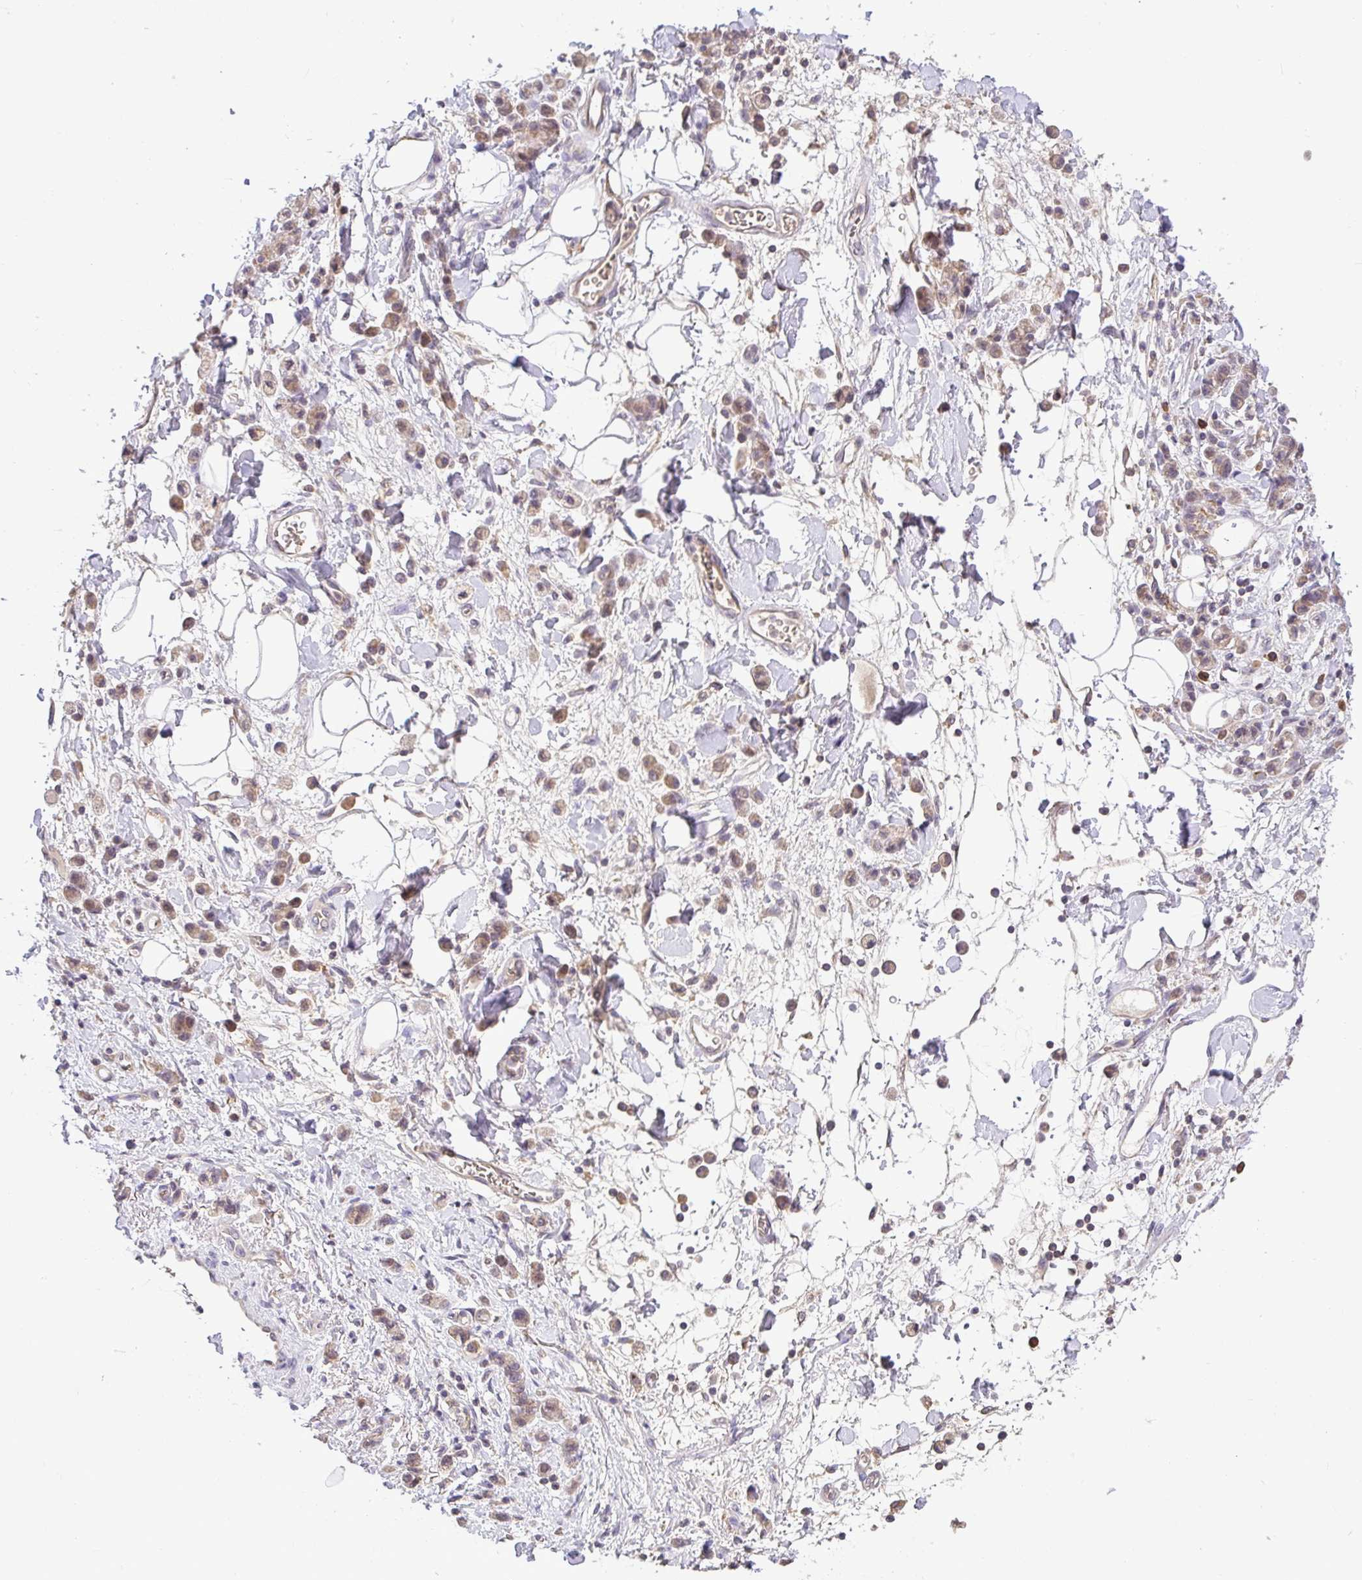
{"staining": {"intensity": "weak", "quantity": "25%-75%", "location": "cytoplasmic/membranous"}, "tissue": "stomach cancer", "cell_type": "Tumor cells", "image_type": "cancer", "snomed": [{"axis": "morphology", "description": "Adenocarcinoma, NOS"}, {"axis": "topography", "description": "Stomach"}], "caption": "A photomicrograph of stomach cancer (adenocarcinoma) stained for a protein exhibits weak cytoplasmic/membranous brown staining in tumor cells.", "gene": "C1QTNF9B", "patient": {"sex": "male", "age": 77}}